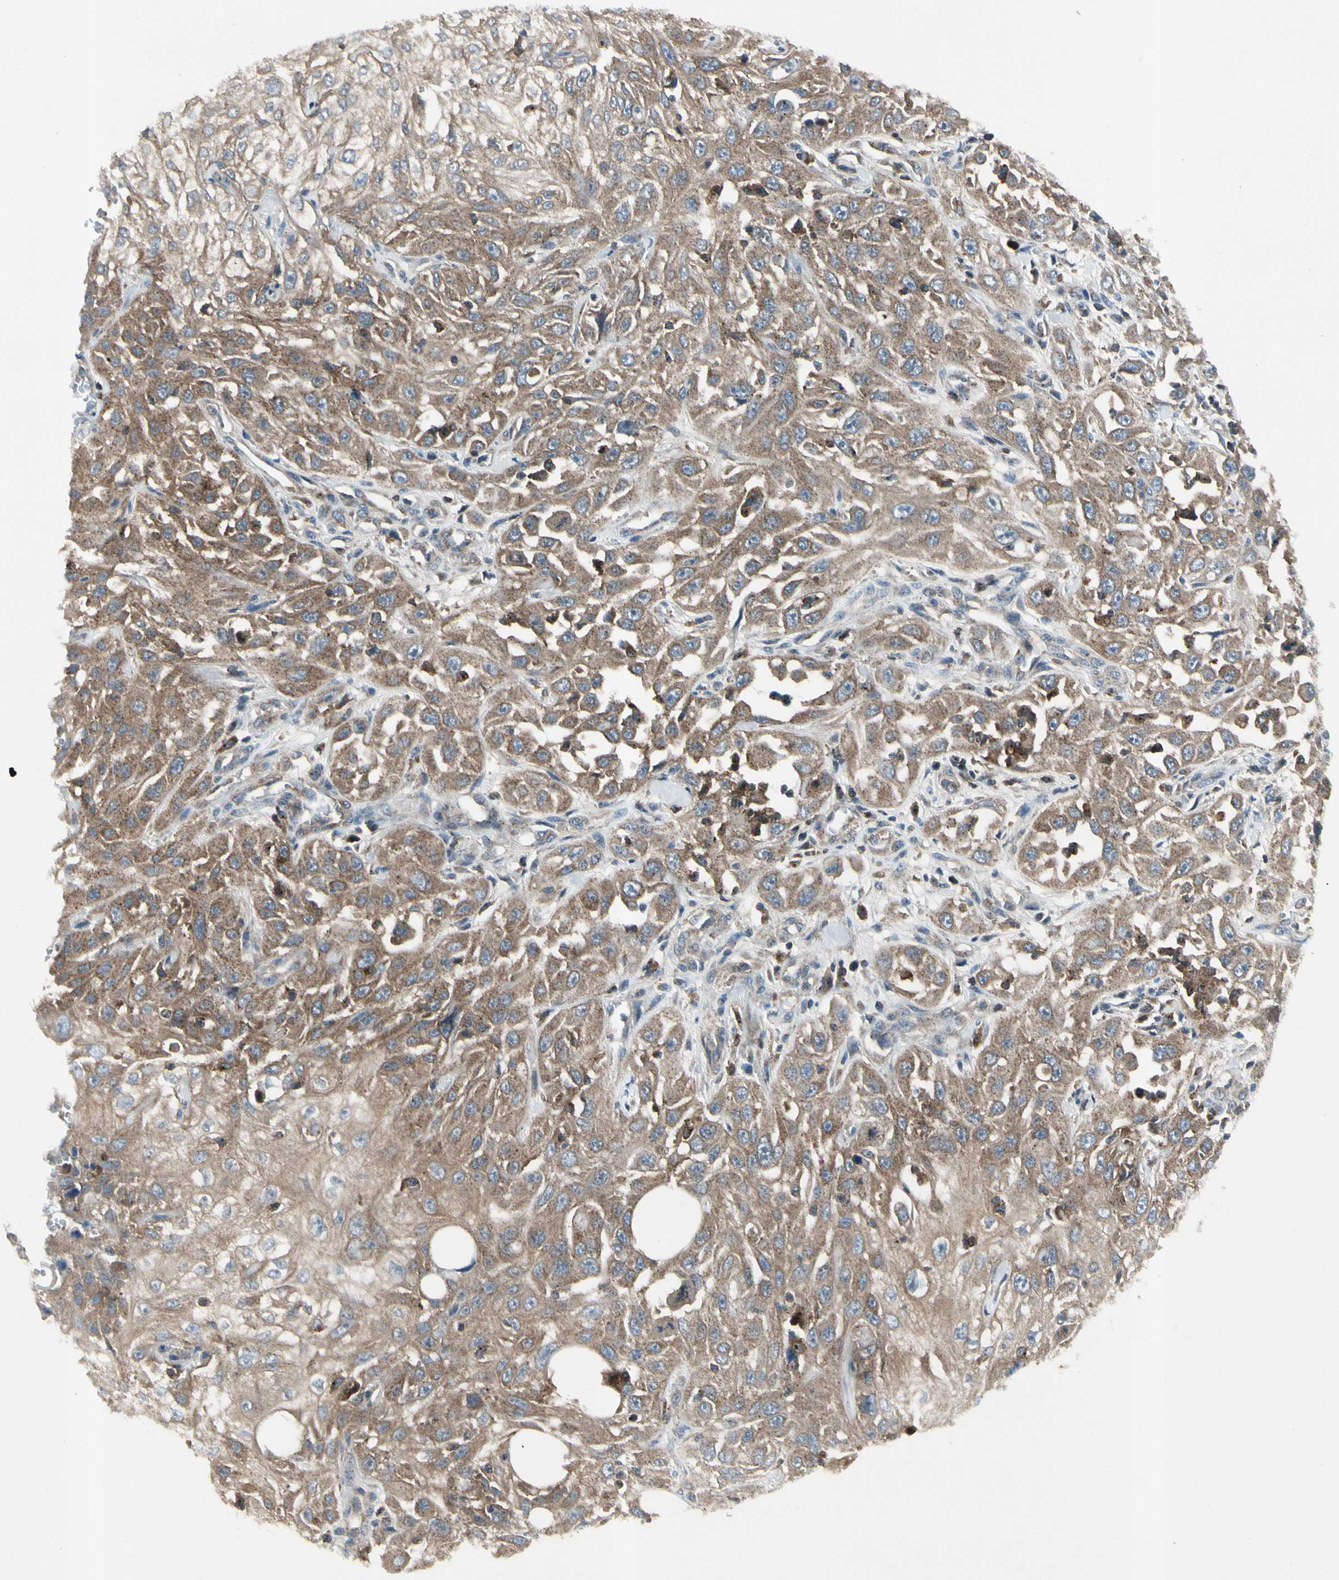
{"staining": {"intensity": "moderate", "quantity": ">75%", "location": "cytoplasmic/membranous"}, "tissue": "skin cancer", "cell_type": "Tumor cells", "image_type": "cancer", "snomed": [{"axis": "morphology", "description": "Squamous cell carcinoma, NOS"}, {"axis": "topography", "description": "Skin"}], "caption": "This histopathology image shows immunohistochemistry (IHC) staining of human skin squamous cell carcinoma, with medium moderate cytoplasmic/membranous expression in approximately >75% of tumor cells.", "gene": "NMI", "patient": {"sex": "male", "age": 75}}